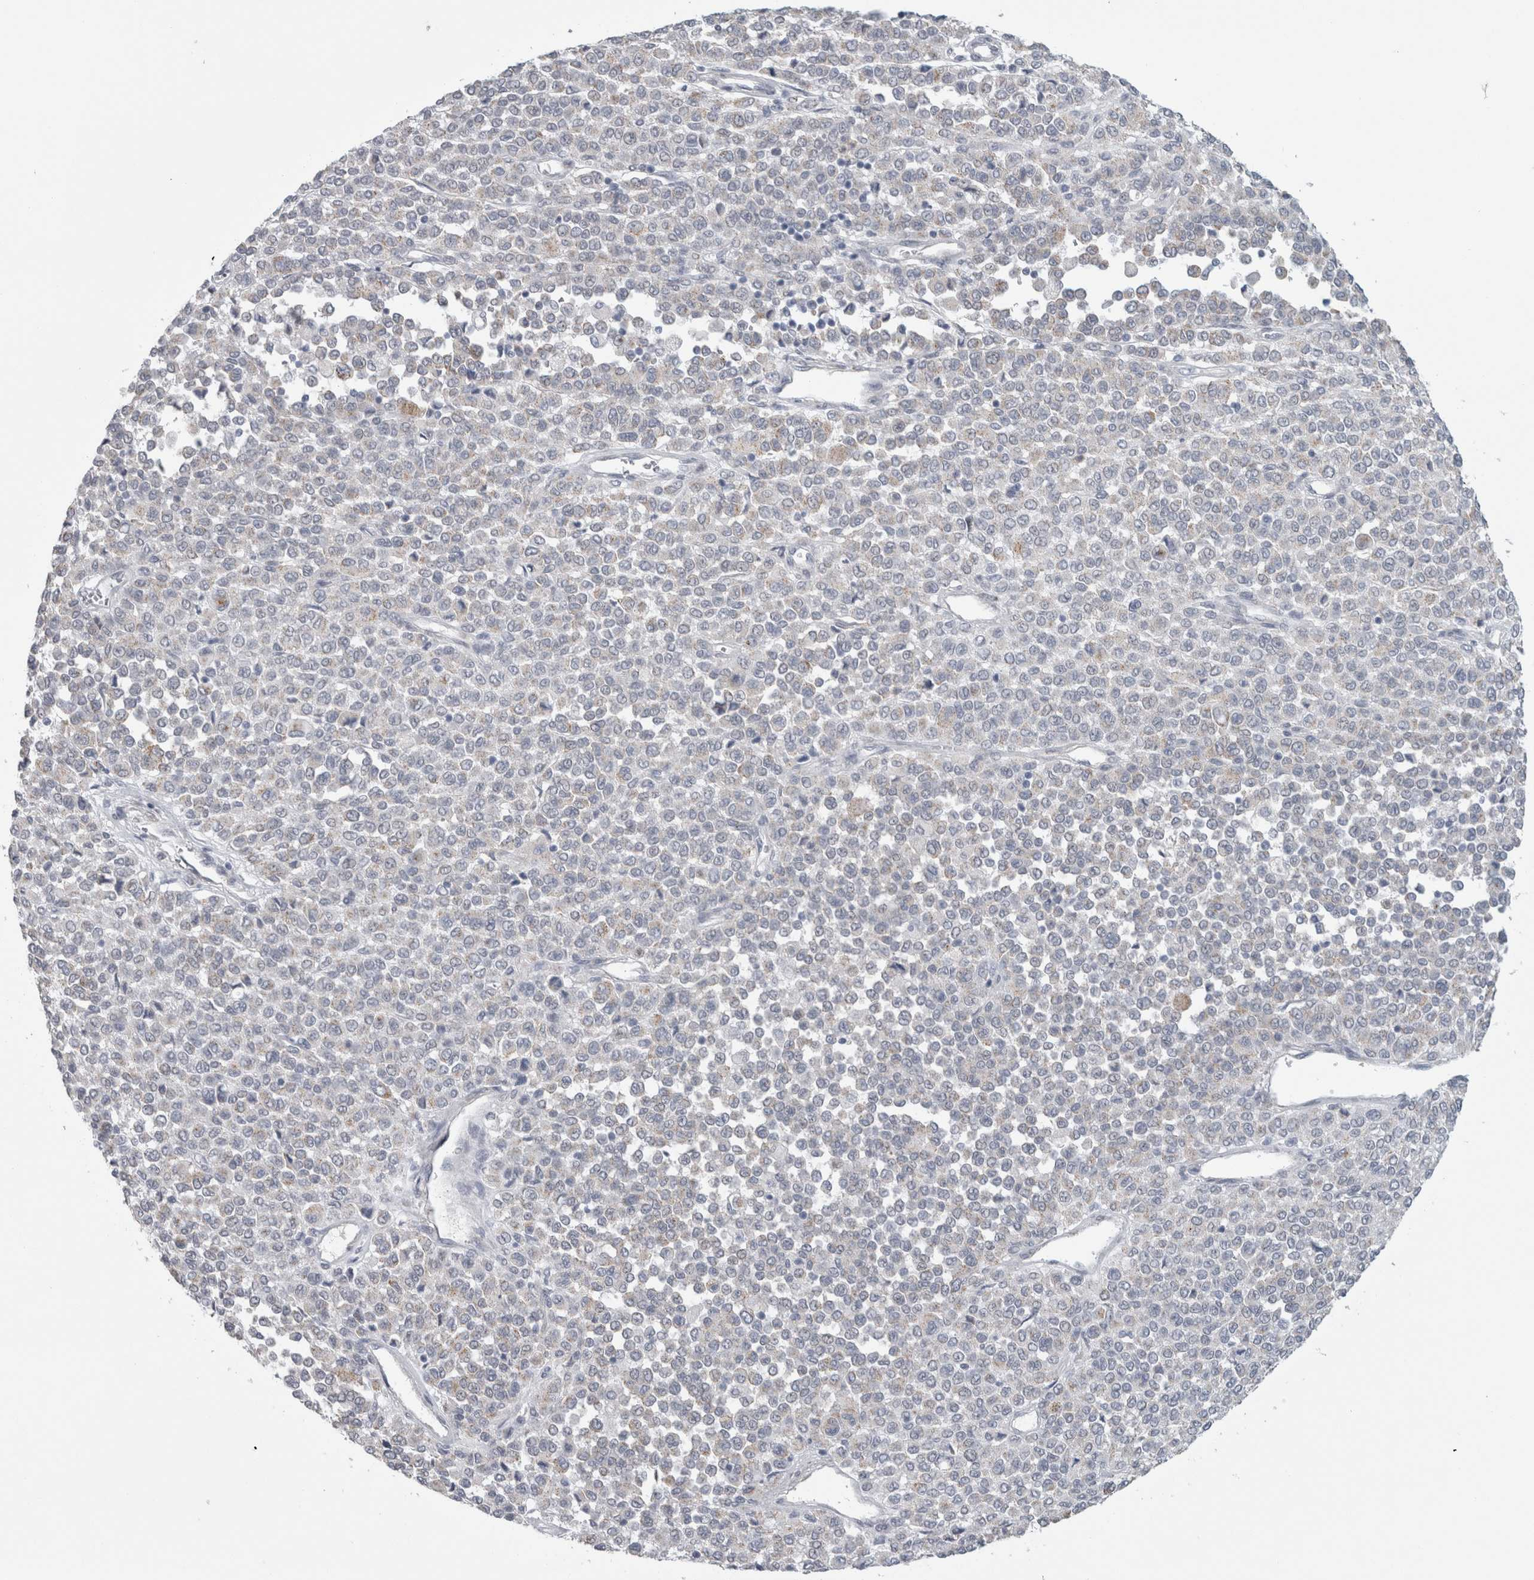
{"staining": {"intensity": "weak", "quantity": "<25%", "location": "cytoplasmic/membranous"}, "tissue": "melanoma", "cell_type": "Tumor cells", "image_type": "cancer", "snomed": [{"axis": "morphology", "description": "Malignant melanoma, Metastatic site"}, {"axis": "topography", "description": "Pancreas"}], "caption": "Tumor cells are negative for brown protein staining in malignant melanoma (metastatic site).", "gene": "PLIN1", "patient": {"sex": "female", "age": 30}}